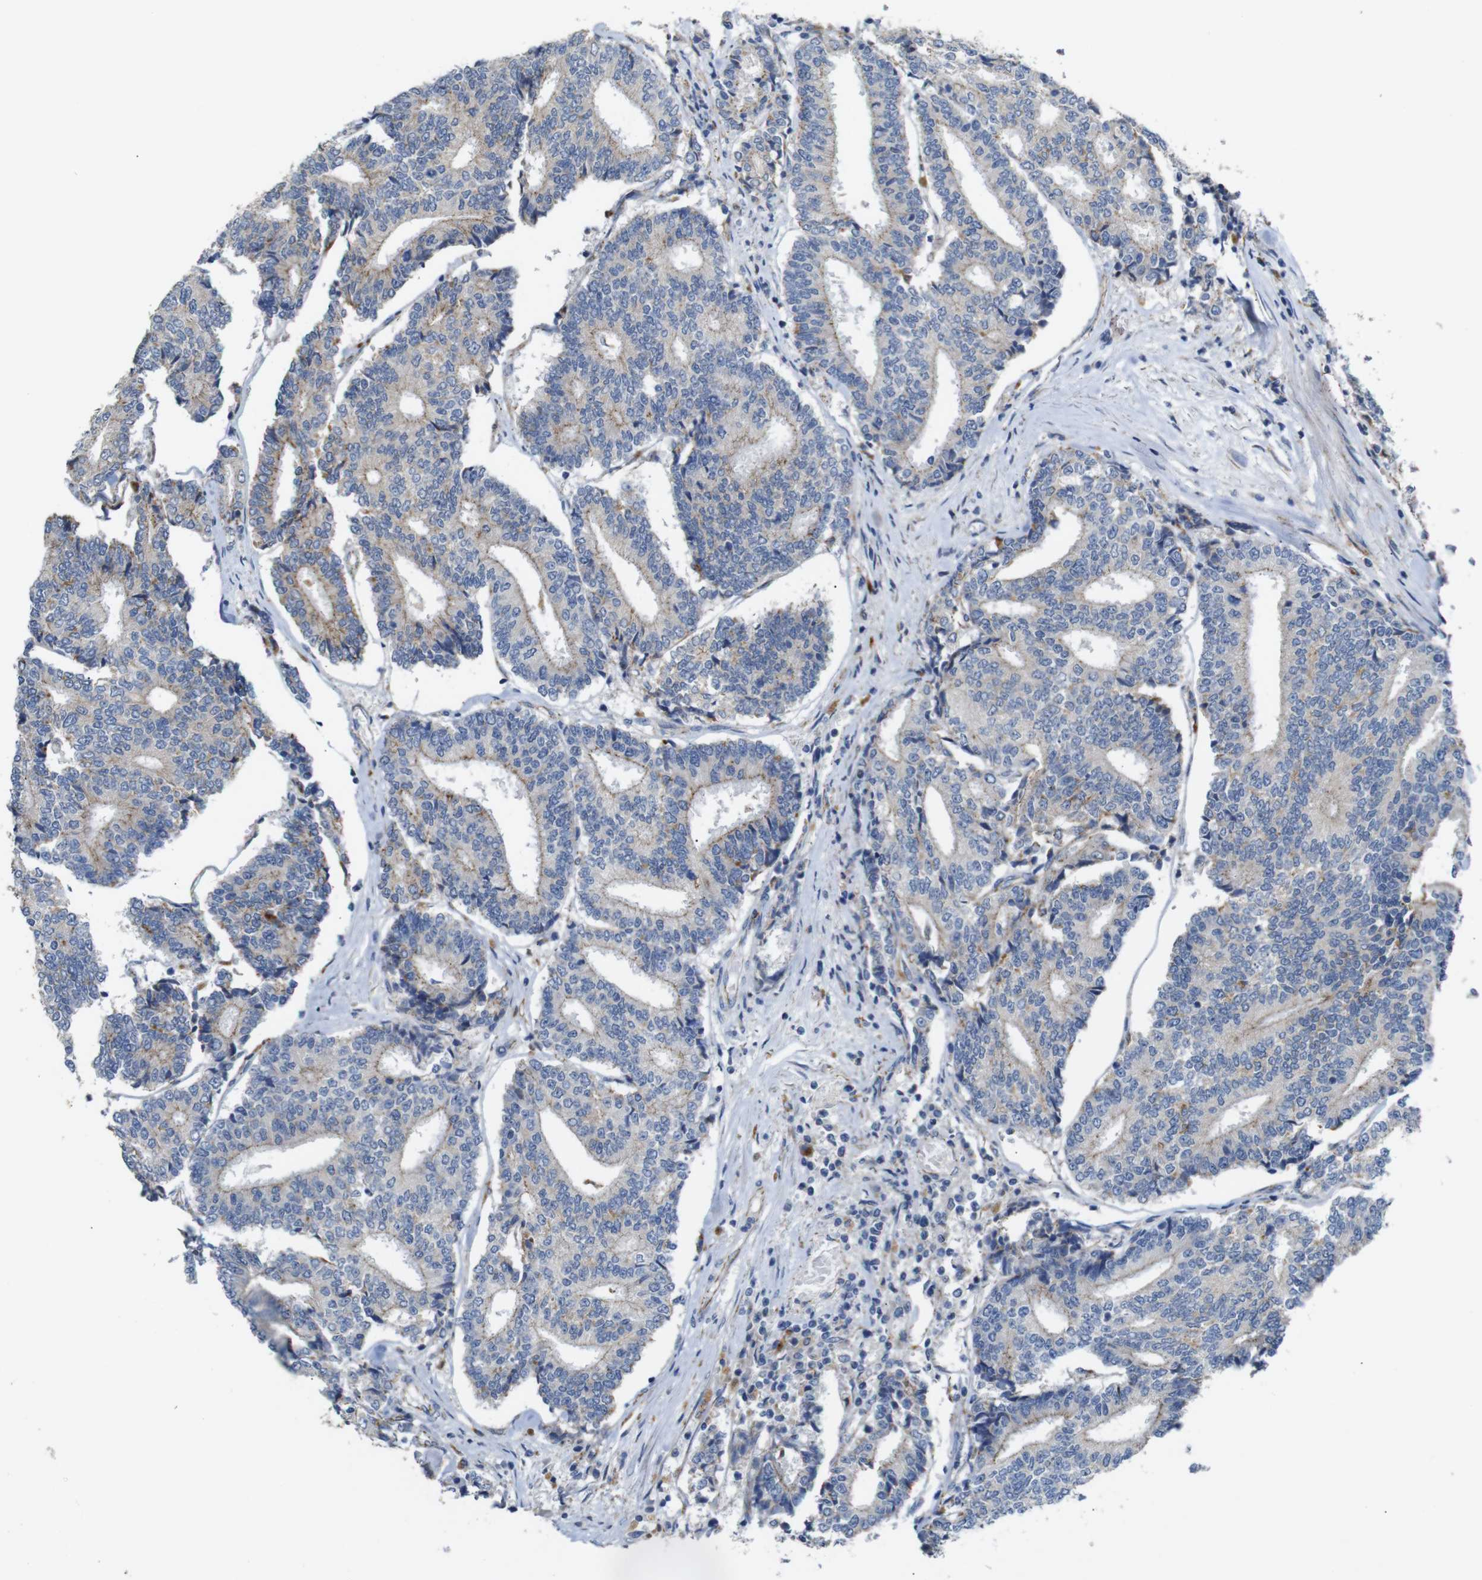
{"staining": {"intensity": "weak", "quantity": "25%-75%", "location": "cytoplasmic/membranous"}, "tissue": "prostate cancer", "cell_type": "Tumor cells", "image_type": "cancer", "snomed": [{"axis": "morphology", "description": "Normal tissue, NOS"}, {"axis": "morphology", "description": "Adenocarcinoma, High grade"}, {"axis": "topography", "description": "Prostate"}, {"axis": "topography", "description": "Seminal veicle"}], "caption": "Immunohistochemistry image of neoplastic tissue: prostate cancer (adenocarcinoma (high-grade)) stained using immunohistochemistry exhibits low levels of weak protein expression localized specifically in the cytoplasmic/membranous of tumor cells, appearing as a cytoplasmic/membranous brown color.", "gene": "NHLRC3", "patient": {"sex": "male", "age": 55}}